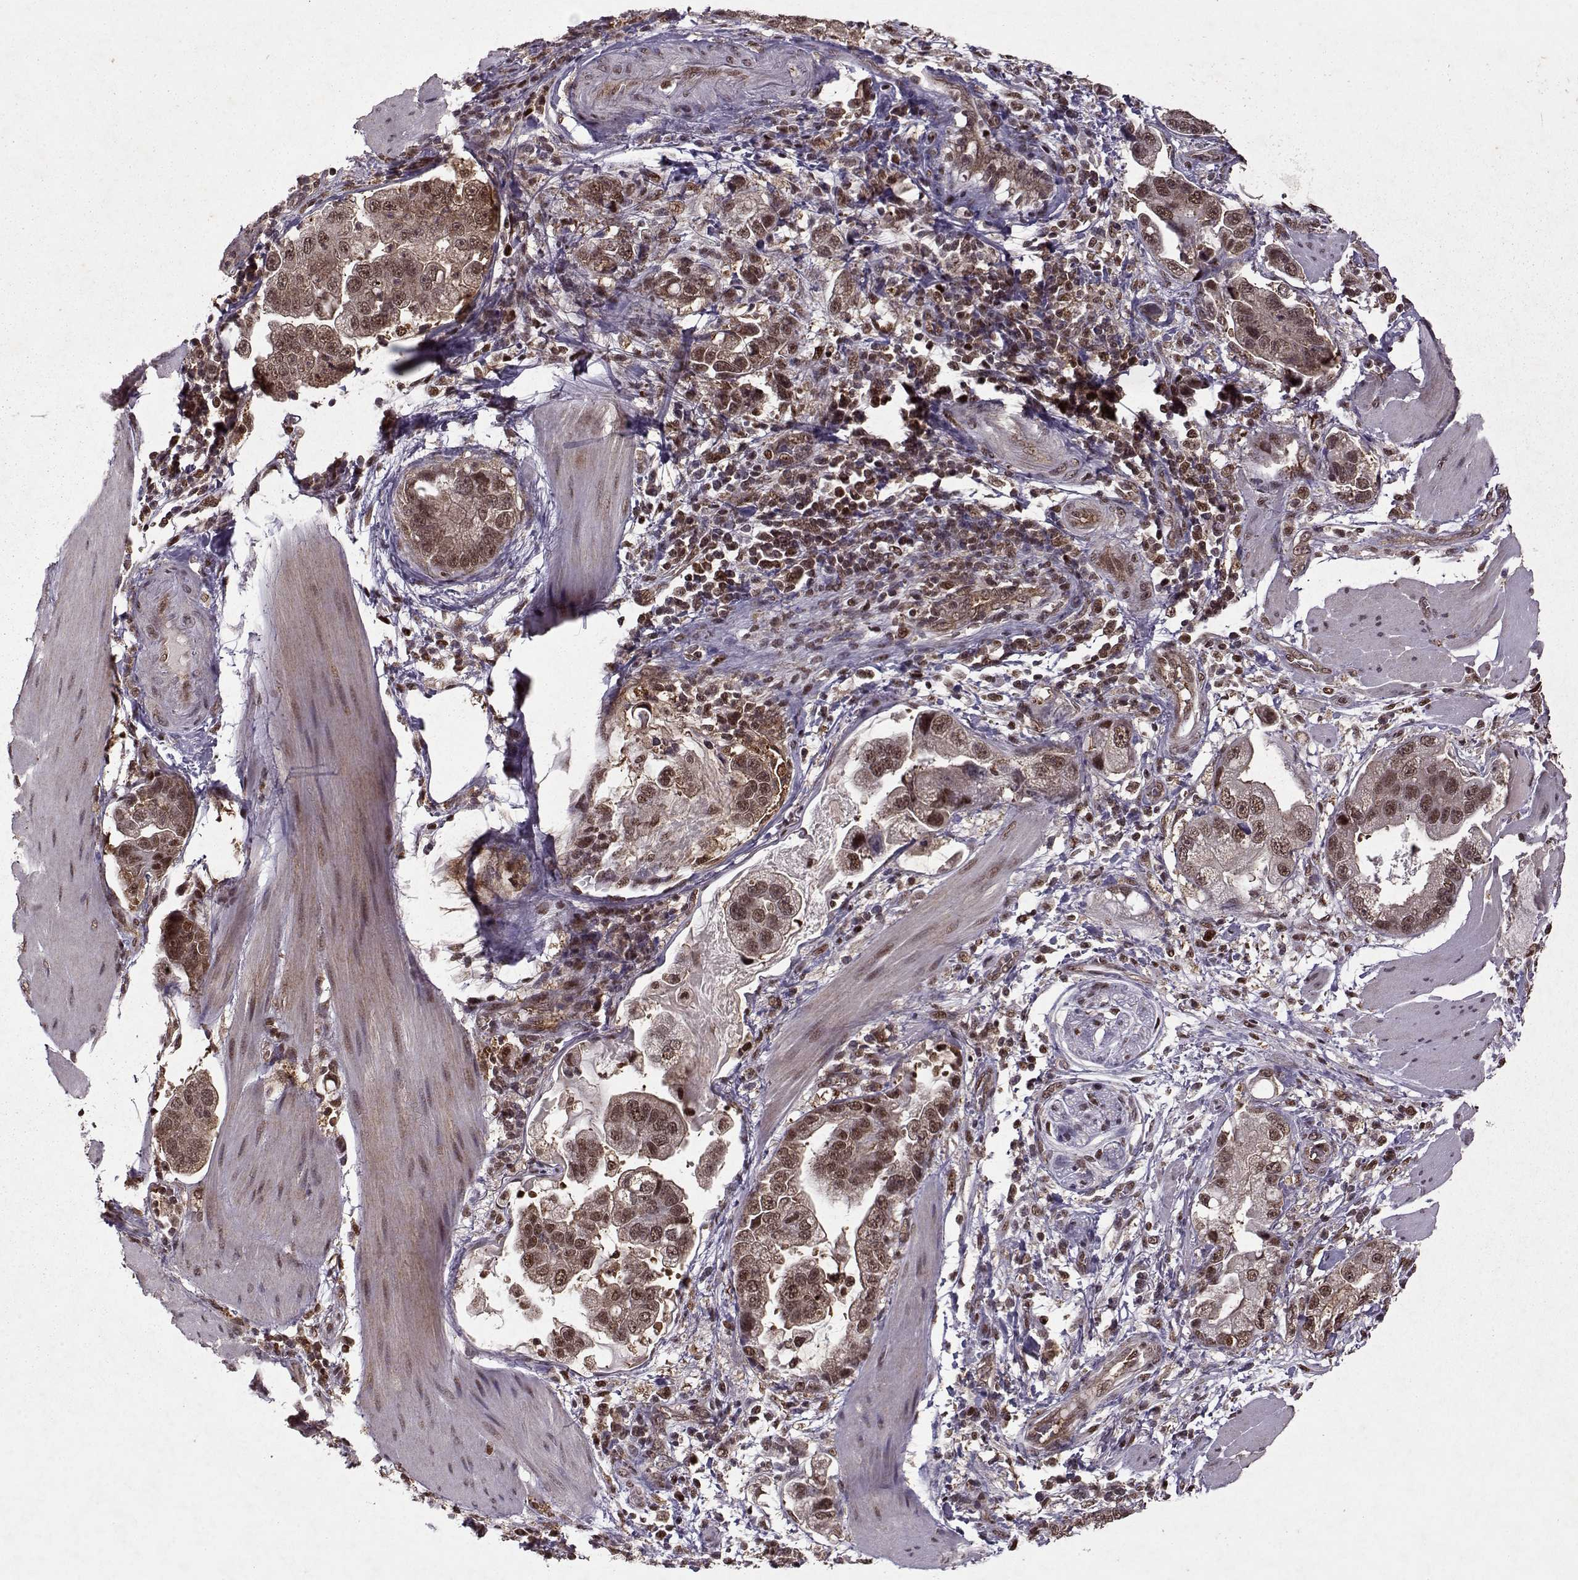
{"staining": {"intensity": "moderate", "quantity": ">75%", "location": "nuclear"}, "tissue": "stomach cancer", "cell_type": "Tumor cells", "image_type": "cancer", "snomed": [{"axis": "morphology", "description": "Adenocarcinoma, NOS"}, {"axis": "topography", "description": "Stomach"}], "caption": "This is an image of IHC staining of adenocarcinoma (stomach), which shows moderate positivity in the nuclear of tumor cells.", "gene": "PSMA7", "patient": {"sex": "male", "age": 59}}